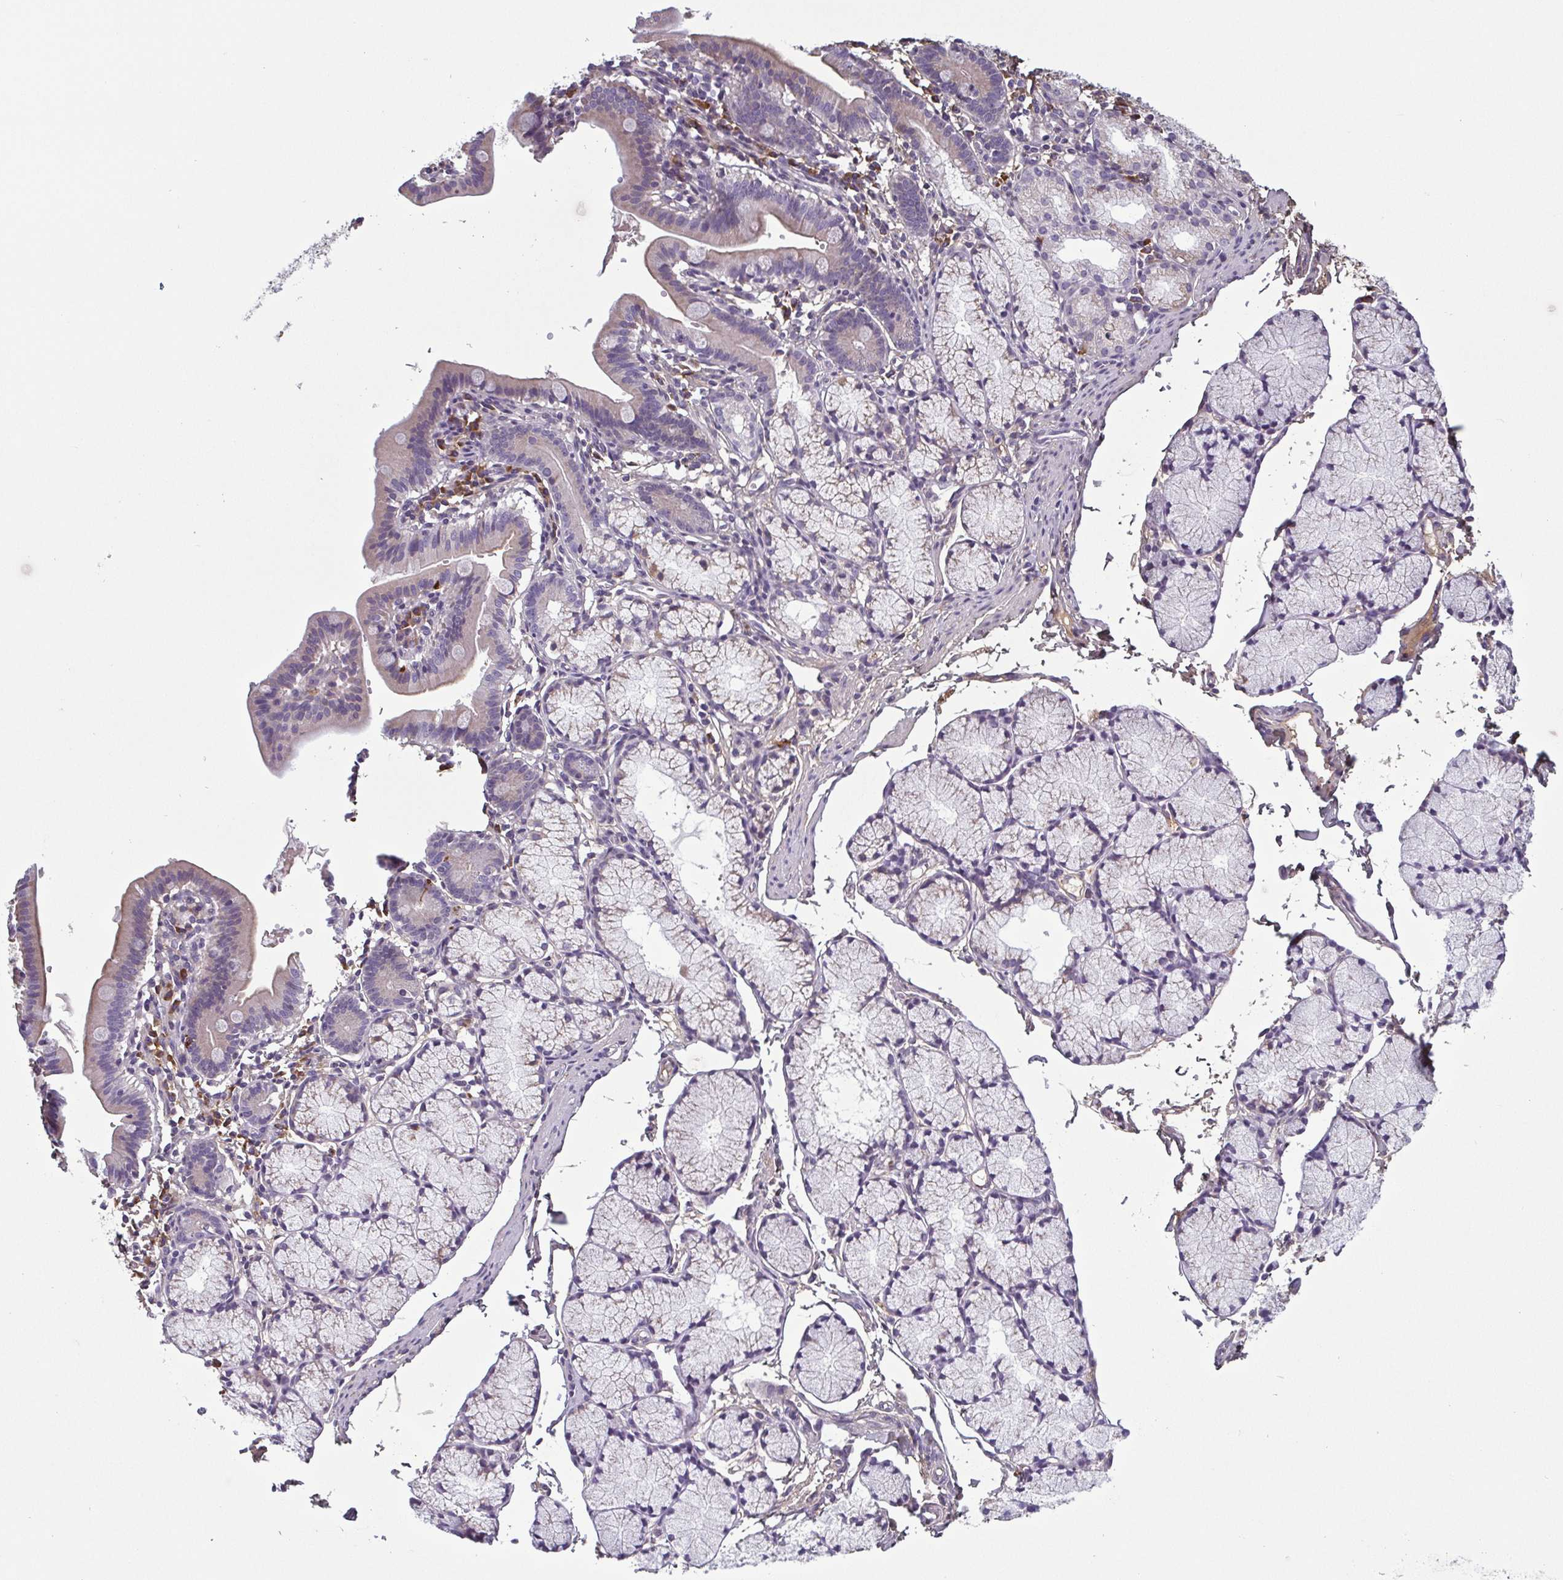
{"staining": {"intensity": "weak", "quantity": "<25%", "location": "cytoplasmic/membranous"}, "tissue": "stomach cancer", "cell_type": "Tumor cells", "image_type": "cancer", "snomed": [{"axis": "morphology", "description": "Adenocarcinoma, NOS"}, {"axis": "topography", "description": "Stomach"}], "caption": "Stomach adenocarcinoma was stained to show a protein in brown. There is no significant staining in tumor cells.", "gene": "ECM1", "patient": {"sex": "male", "age": 47}}